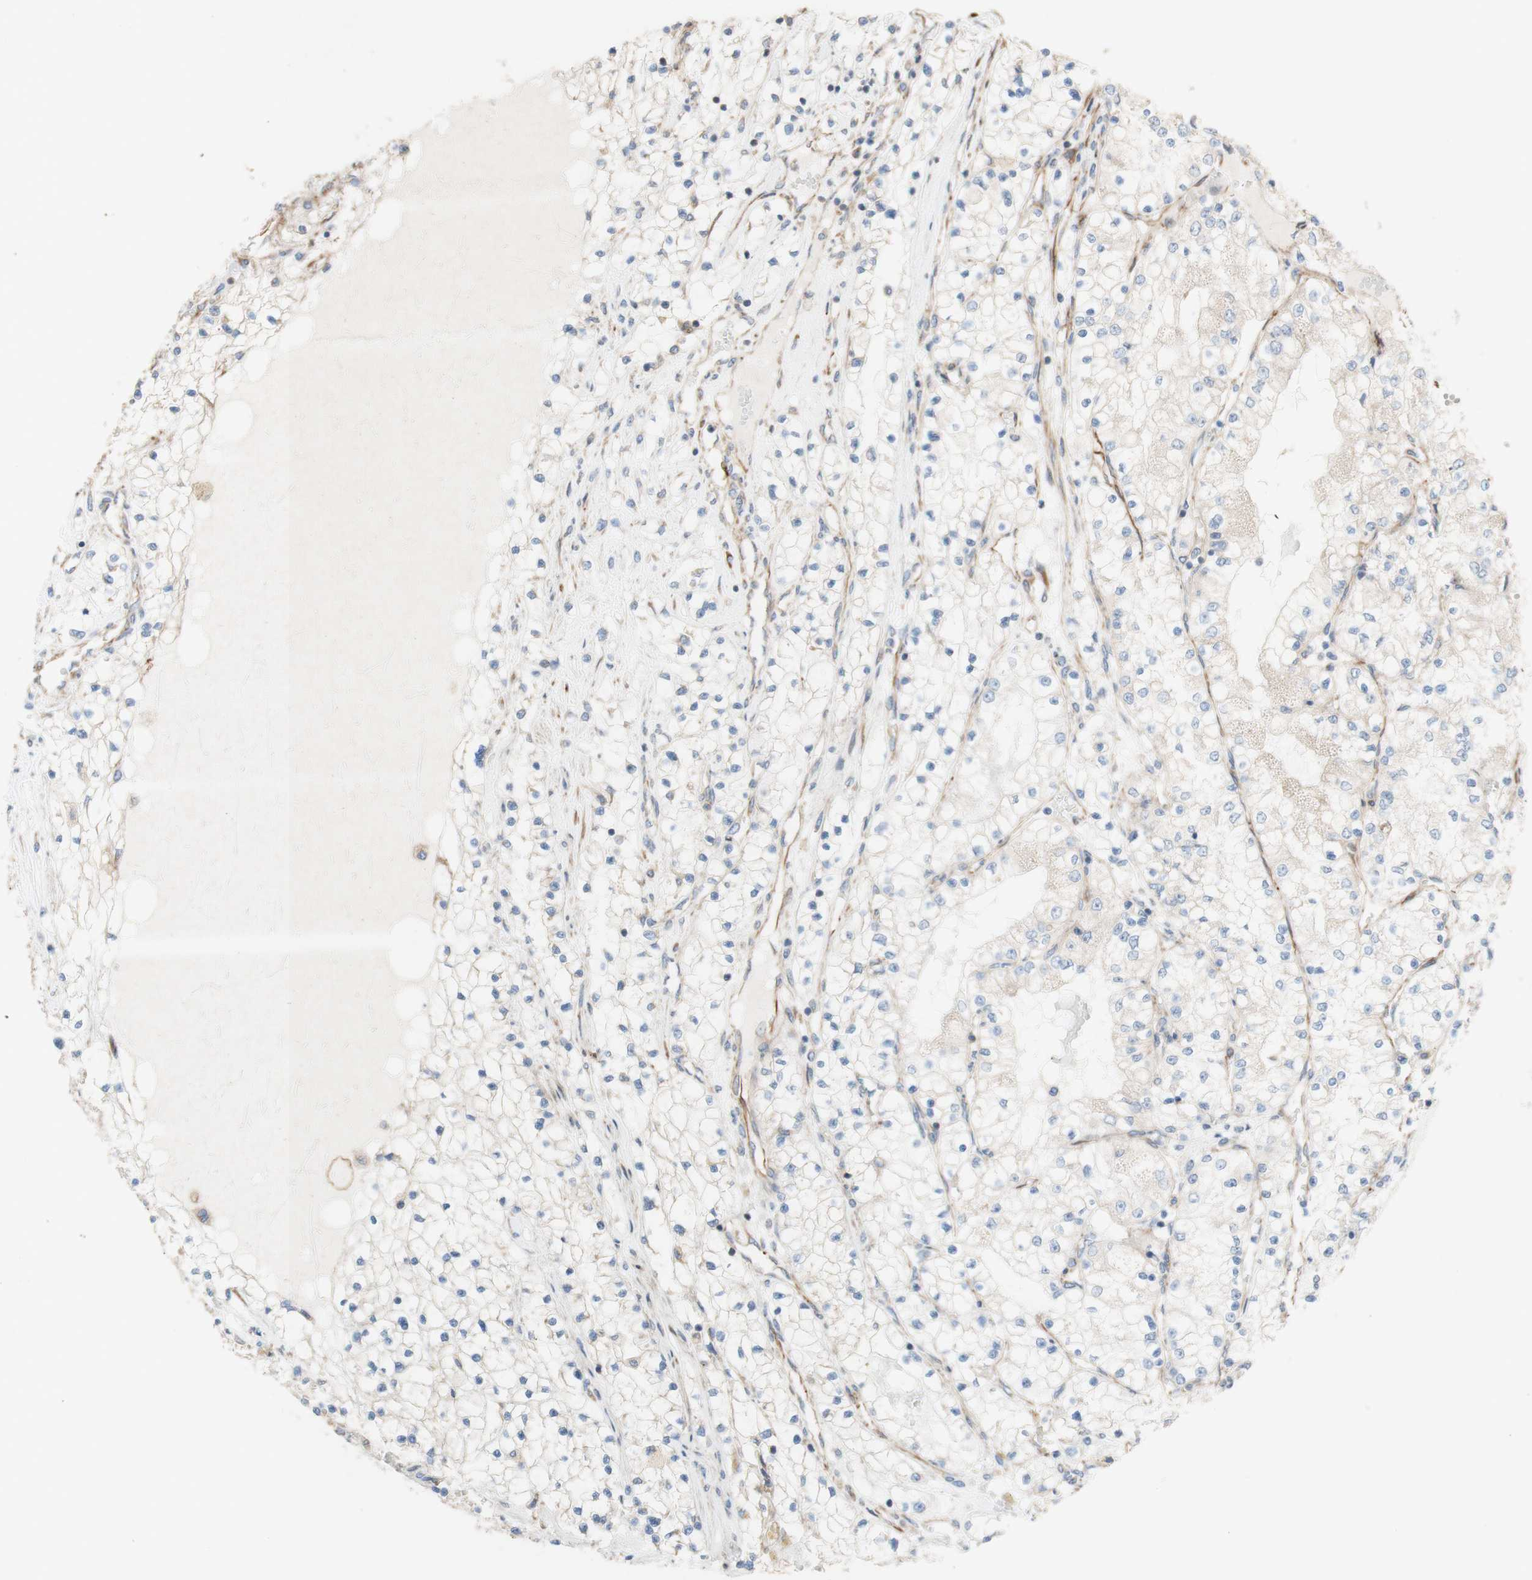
{"staining": {"intensity": "weak", "quantity": "25%-75%", "location": "cytoplasmic/membranous"}, "tissue": "renal cancer", "cell_type": "Tumor cells", "image_type": "cancer", "snomed": [{"axis": "morphology", "description": "Adenocarcinoma, NOS"}, {"axis": "topography", "description": "Kidney"}], "caption": "Renal adenocarcinoma tissue displays weak cytoplasmic/membranous positivity in about 25%-75% of tumor cells", "gene": "C1orf43", "patient": {"sex": "male", "age": 68}}